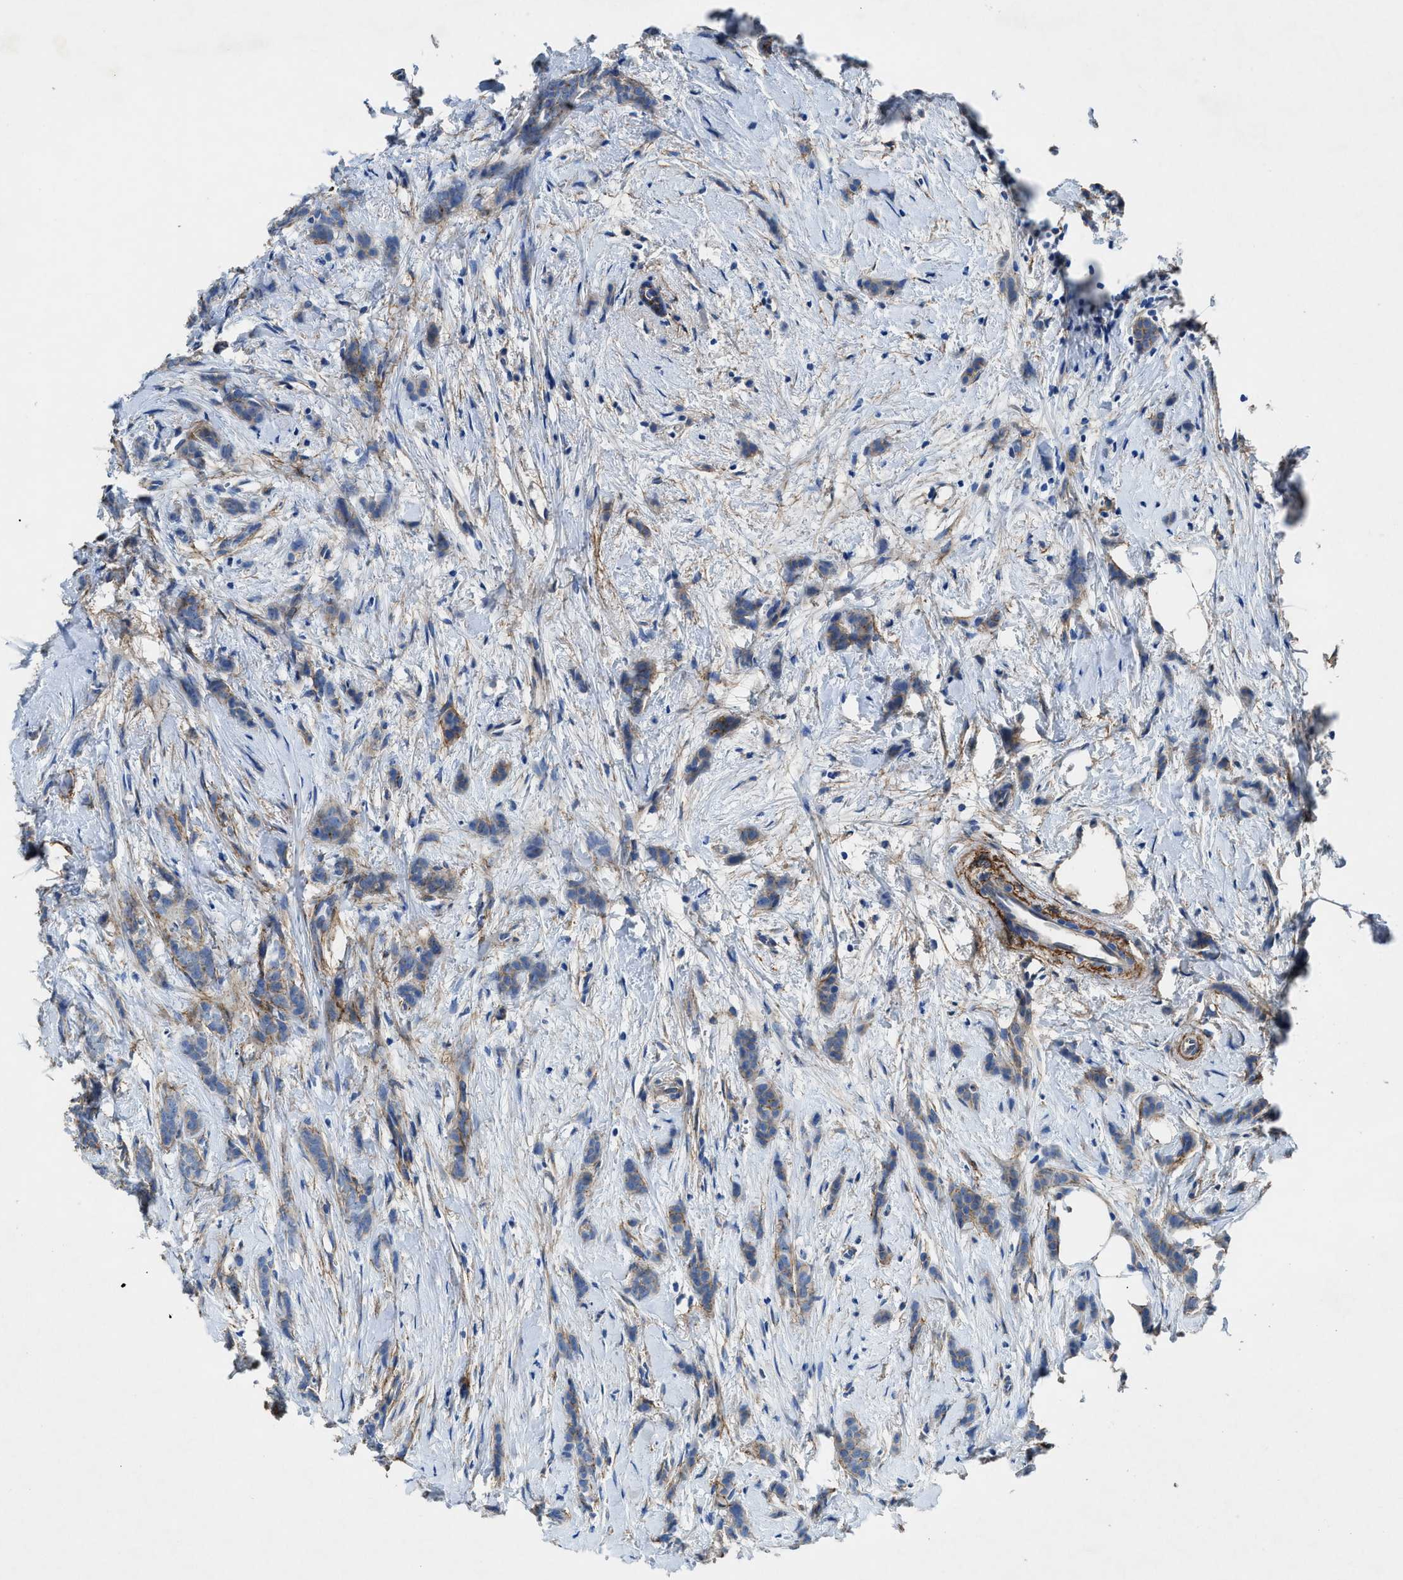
{"staining": {"intensity": "weak", "quantity": "25%-75%", "location": "cytoplasmic/membranous"}, "tissue": "breast cancer", "cell_type": "Tumor cells", "image_type": "cancer", "snomed": [{"axis": "morphology", "description": "Lobular carcinoma, in situ"}, {"axis": "morphology", "description": "Lobular carcinoma"}, {"axis": "topography", "description": "Breast"}], "caption": "About 25%-75% of tumor cells in breast cancer (lobular carcinoma in situ) display weak cytoplasmic/membranous protein expression as visualized by brown immunohistochemical staining.", "gene": "PTGFRN", "patient": {"sex": "female", "age": 41}}